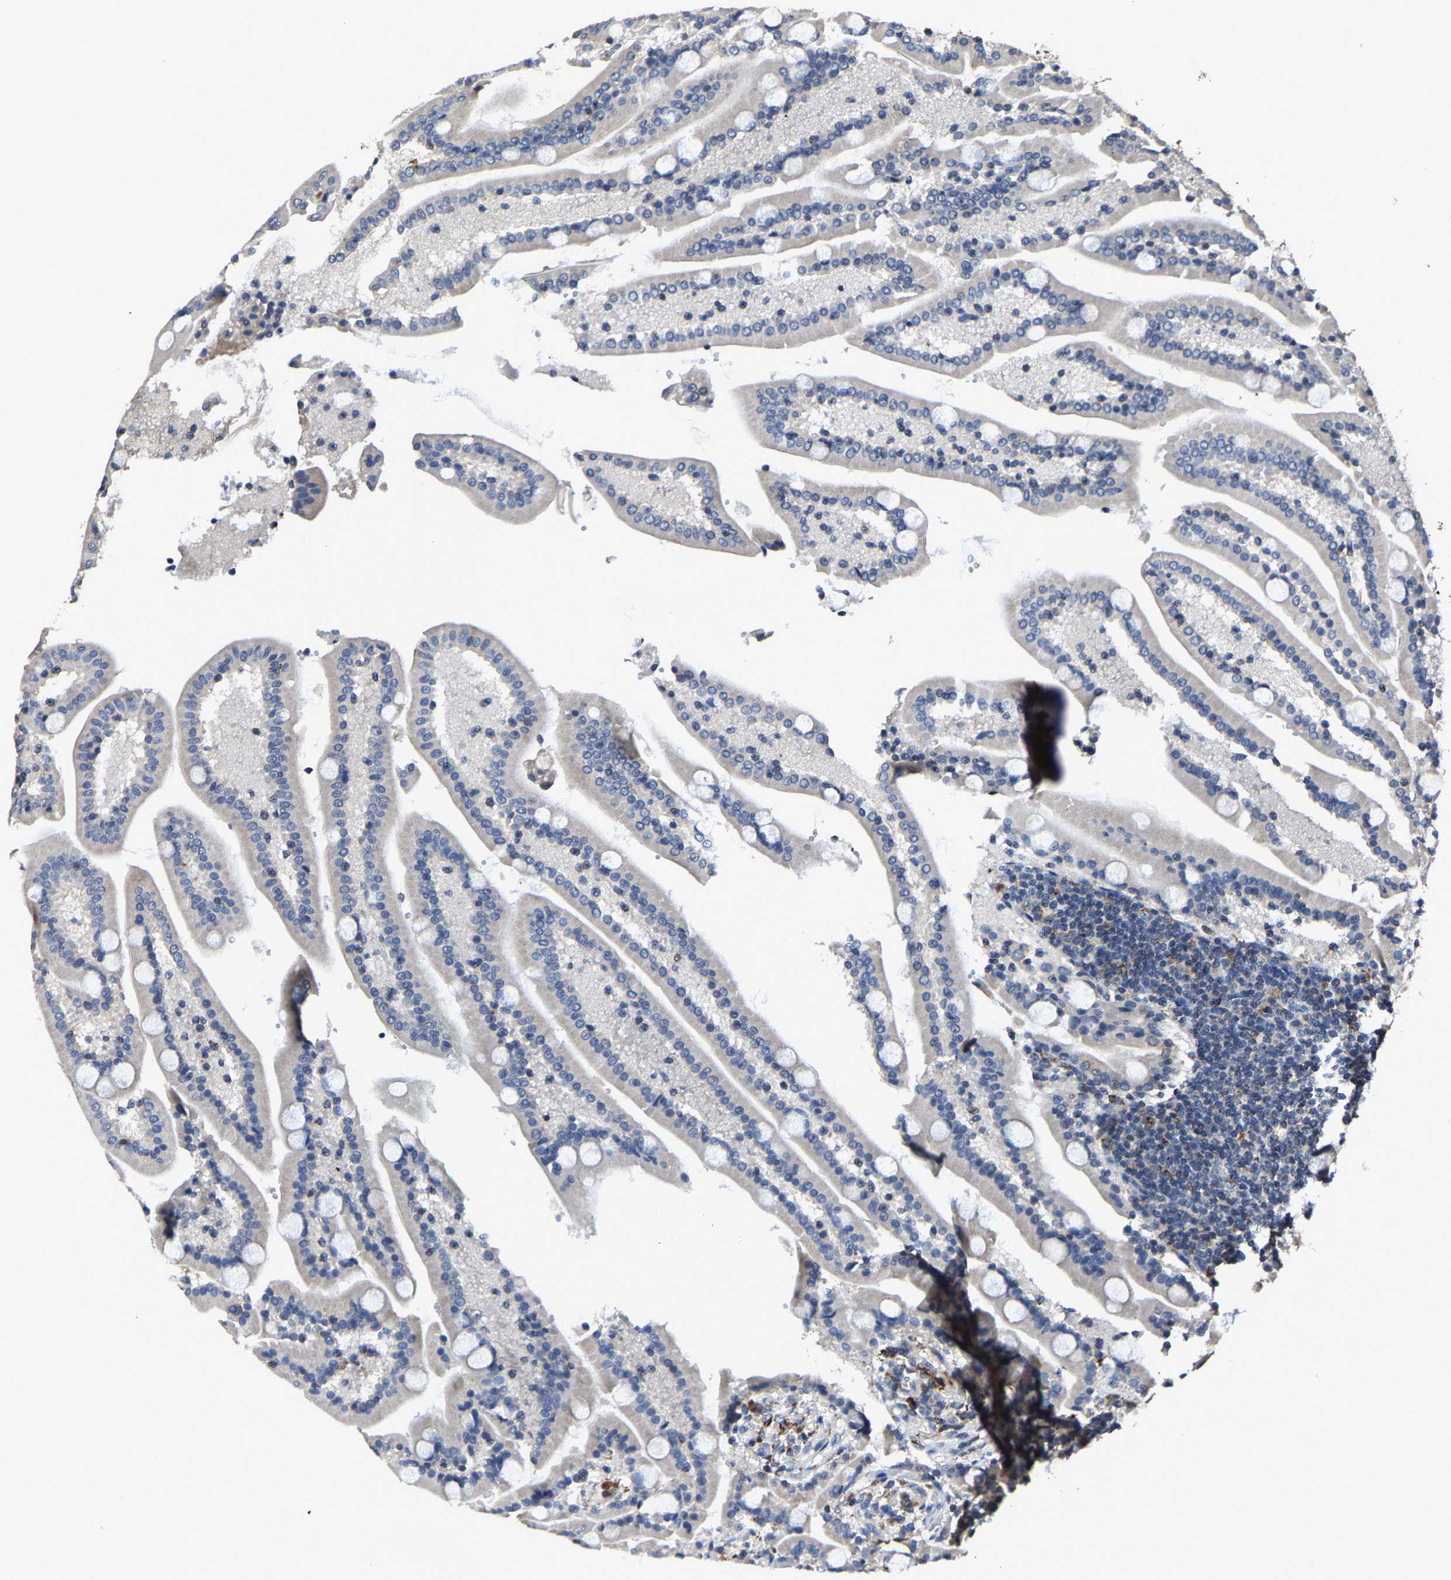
{"staining": {"intensity": "weak", "quantity": "<25%", "location": "cytoplasmic/membranous"}, "tissue": "duodenum", "cell_type": "Glandular cells", "image_type": "normal", "snomed": [{"axis": "morphology", "description": "Normal tissue, NOS"}, {"axis": "topography", "description": "Duodenum"}], "caption": "Immunohistochemistry (IHC) histopathology image of unremarkable human duodenum stained for a protein (brown), which exhibits no staining in glandular cells. Brightfield microscopy of IHC stained with DAB (brown) and hematoxylin (blue), captured at high magnification.", "gene": "AGK", "patient": {"sex": "male", "age": 54}}